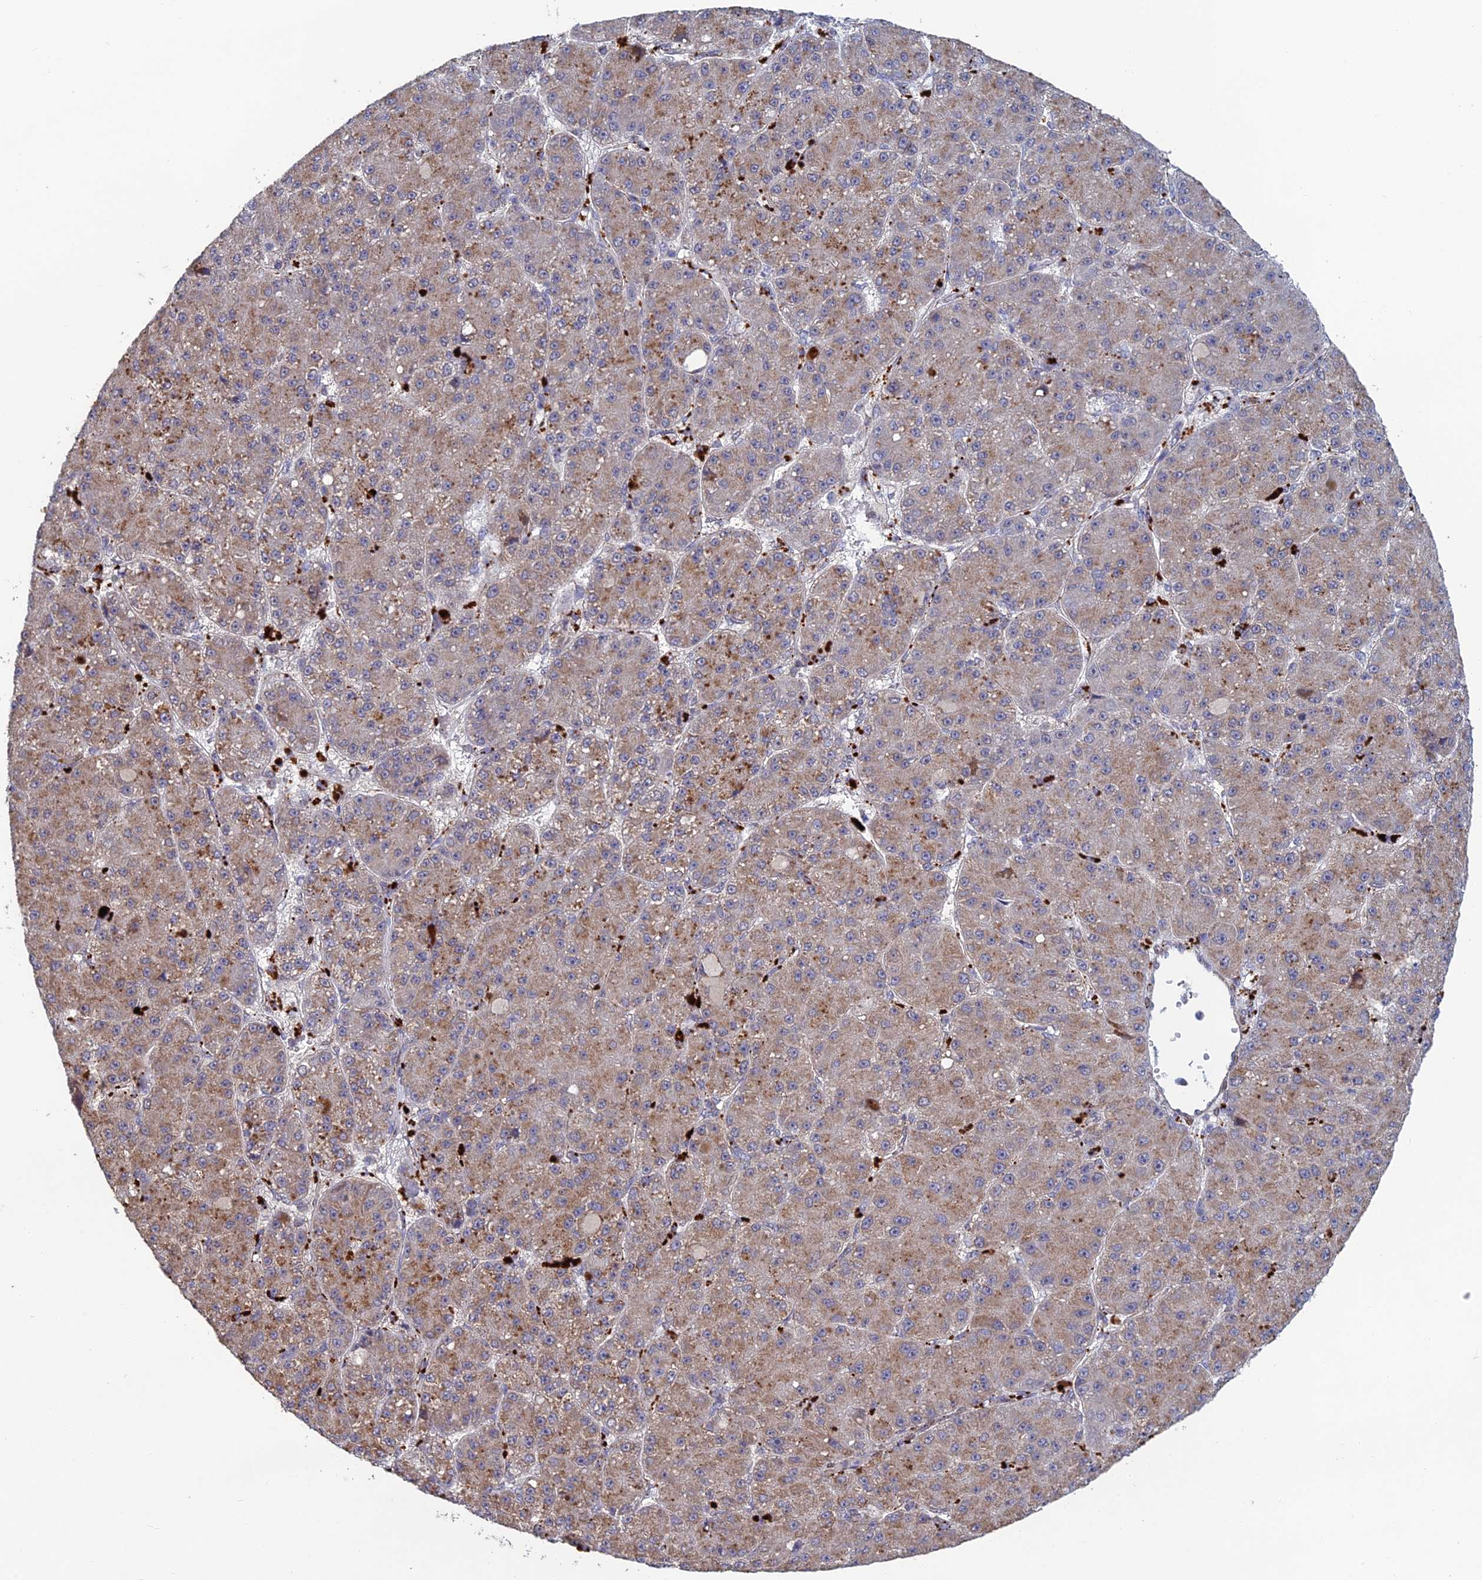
{"staining": {"intensity": "weak", "quantity": "25%-75%", "location": "cytoplasmic/membranous"}, "tissue": "liver cancer", "cell_type": "Tumor cells", "image_type": "cancer", "snomed": [{"axis": "morphology", "description": "Carcinoma, Hepatocellular, NOS"}, {"axis": "topography", "description": "Liver"}], "caption": "Immunohistochemistry (IHC) image of hepatocellular carcinoma (liver) stained for a protein (brown), which reveals low levels of weak cytoplasmic/membranous expression in approximately 25%-75% of tumor cells.", "gene": "FOXS1", "patient": {"sex": "male", "age": 67}}